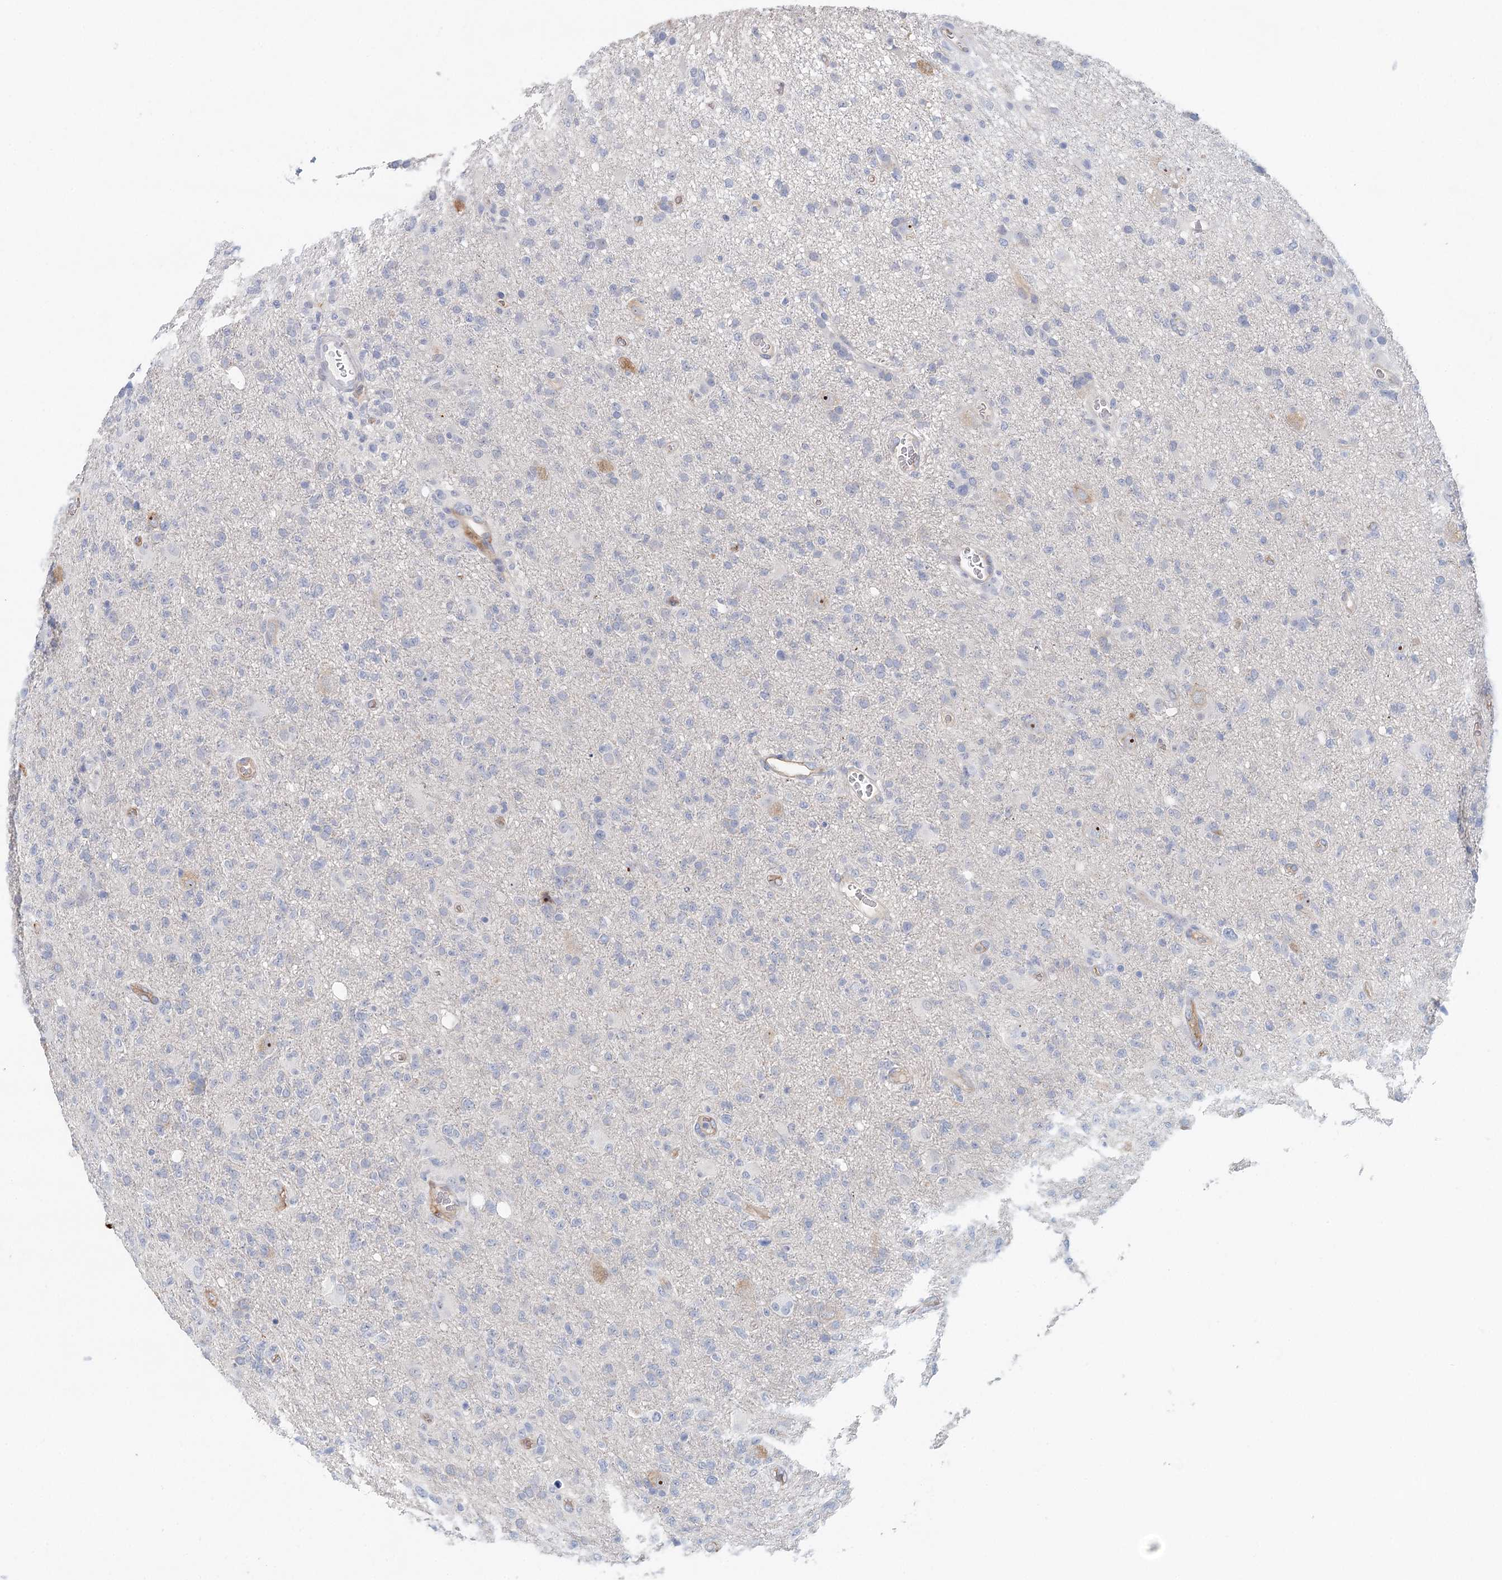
{"staining": {"intensity": "negative", "quantity": "none", "location": "none"}, "tissue": "glioma", "cell_type": "Tumor cells", "image_type": "cancer", "snomed": [{"axis": "morphology", "description": "Glioma, malignant, High grade"}, {"axis": "topography", "description": "Brain"}], "caption": "Immunohistochemical staining of high-grade glioma (malignant) demonstrates no significant expression in tumor cells.", "gene": "SLC19A3", "patient": {"sex": "female", "age": 57}}